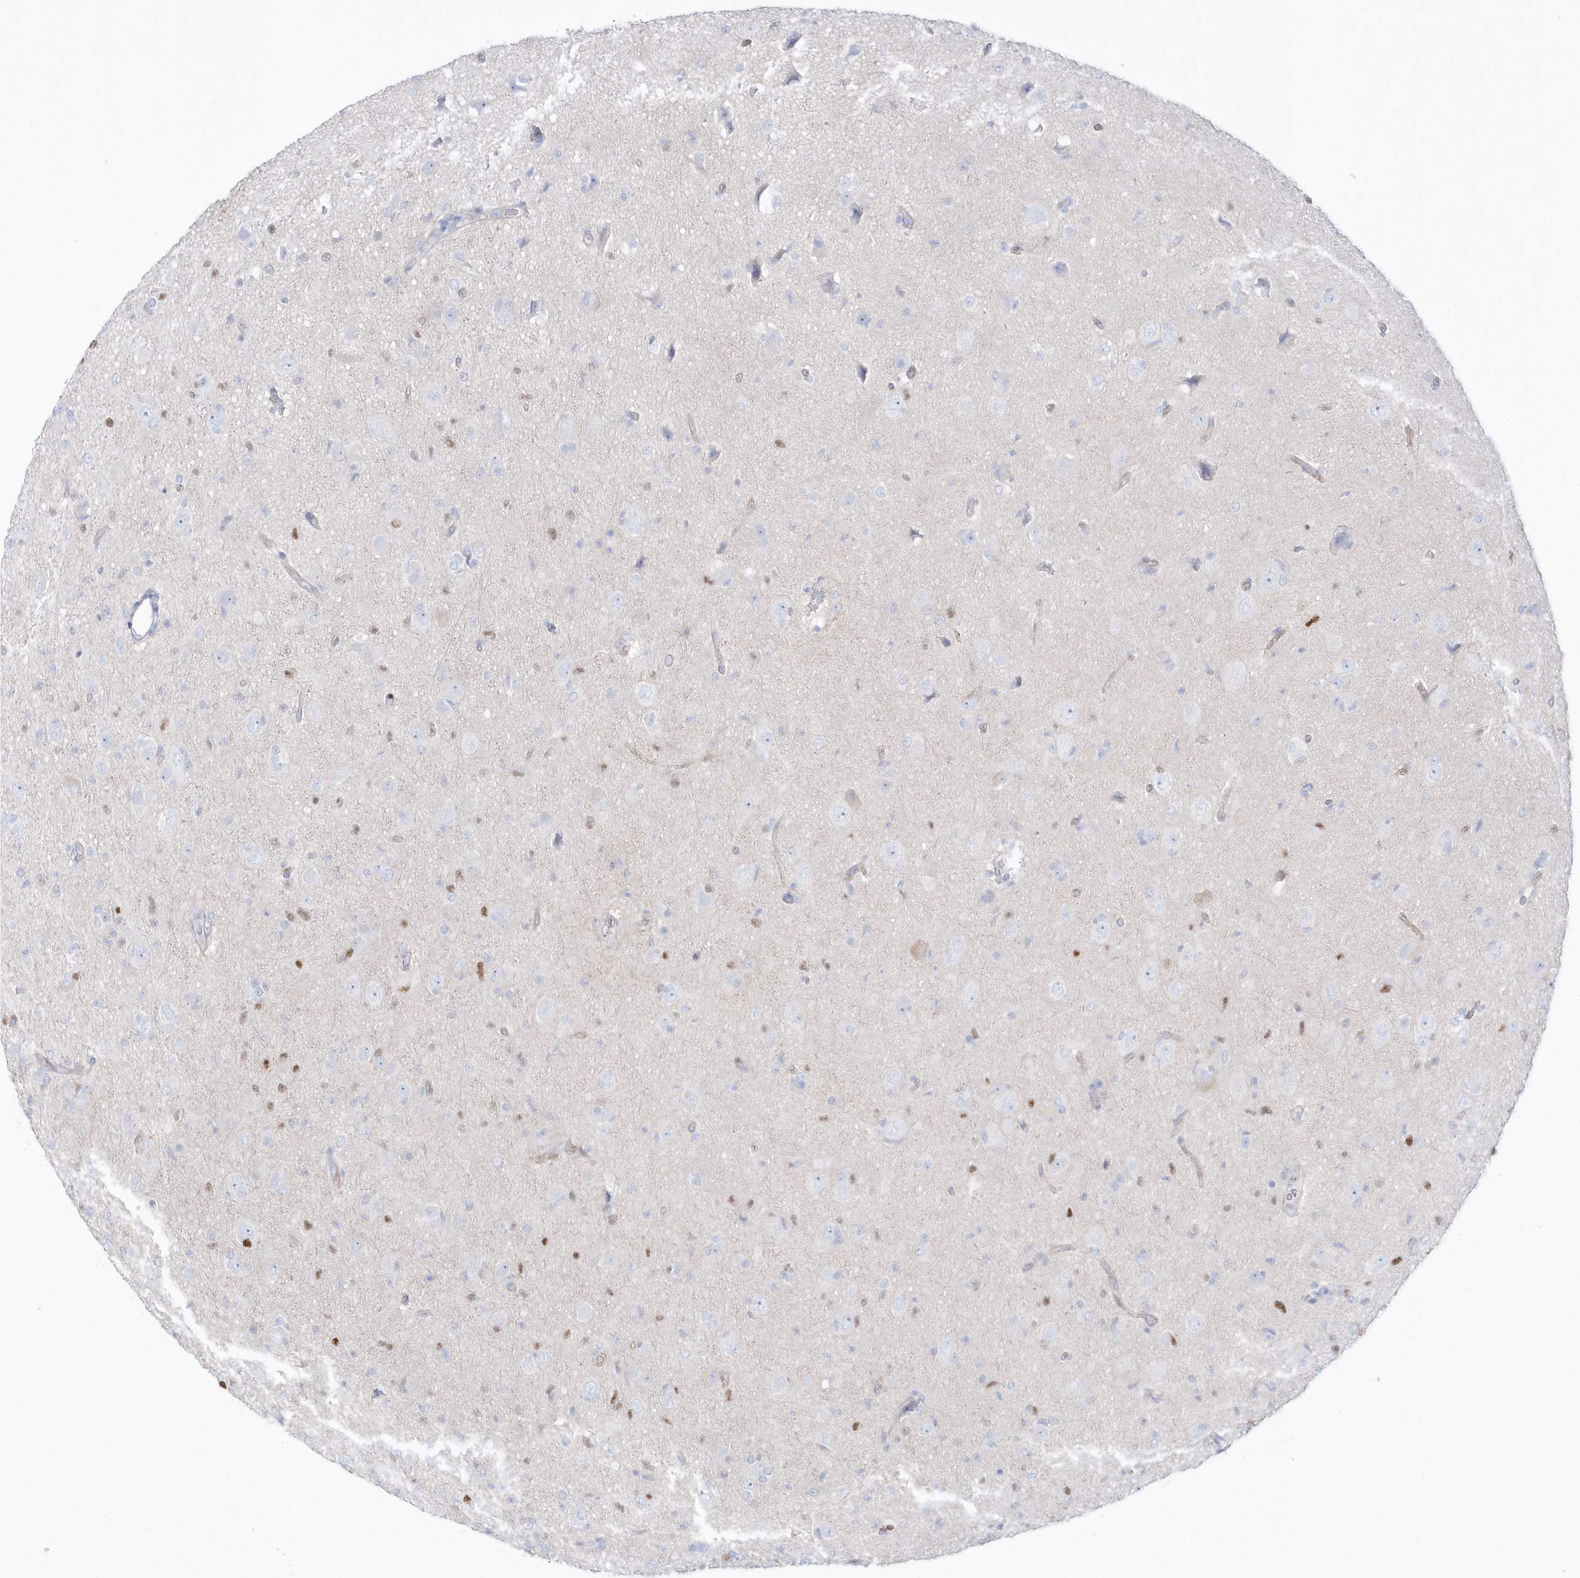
{"staining": {"intensity": "negative", "quantity": "none", "location": "none"}, "tissue": "glioma", "cell_type": "Tumor cells", "image_type": "cancer", "snomed": [{"axis": "morphology", "description": "Glioma, malignant, High grade"}, {"axis": "topography", "description": "Brain"}], "caption": "High-grade glioma (malignant) was stained to show a protein in brown. There is no significant staining in tumor cells. (Immunohistochemistry (ihc), brightfield microscopy, high magnification).", "gene": "TMCO6", "patient": {"sex": "female", "age": 57}}